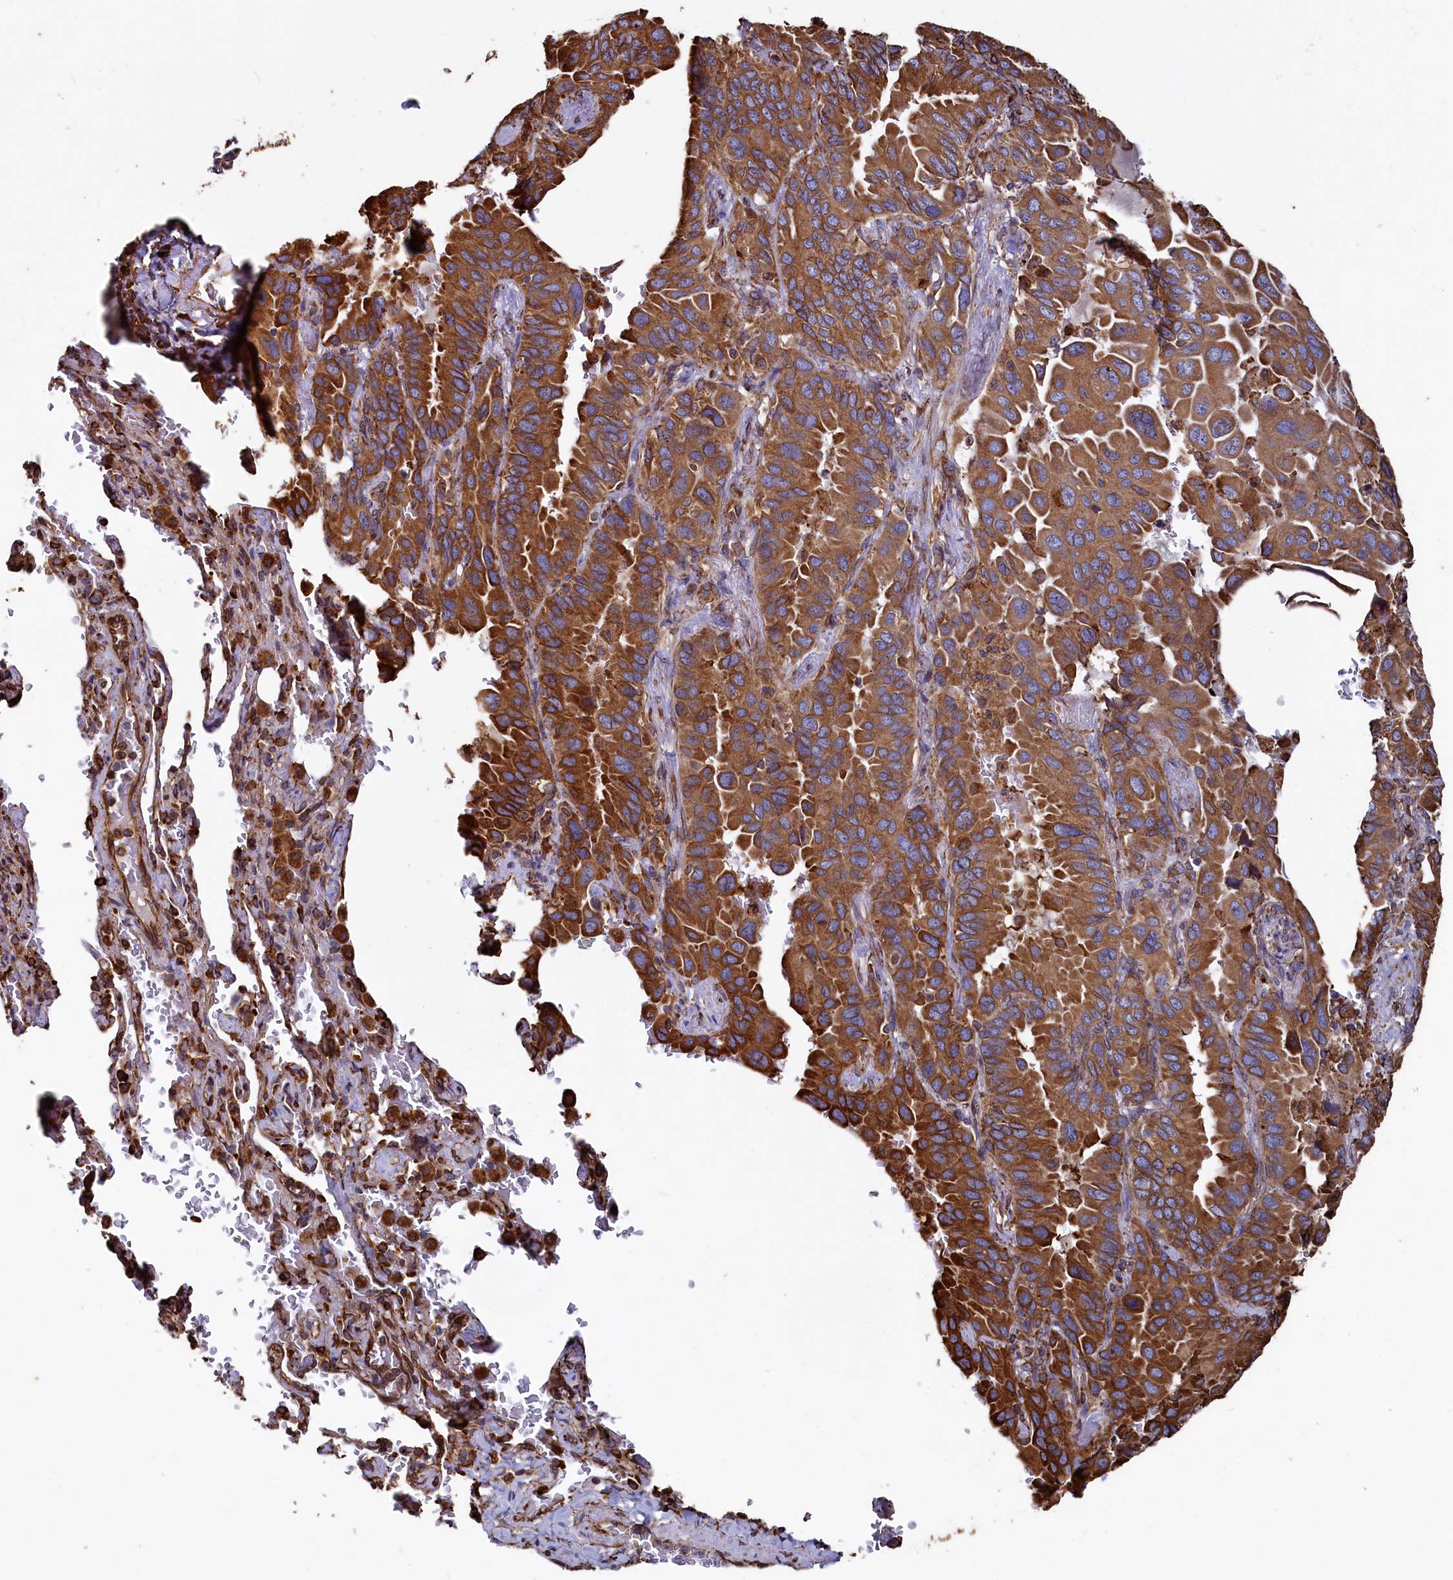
{"staining": {"intensity": "strong", "quantity": ">75%", "location": "cytoplasmic/membranous"}, "tissue": "lung cancer", "cell_type": "Tumor cells", "image_type": "cancer", "snomed": [{"axis": "morphology", "description": "Adenocarcinoma, NOS"}, {"axis": "topography", "description": "Lung"}], "caption": "Adenocarcinoma (lung) stained for a protein reveals strong cytoplasmic/membranous positivity in tumor cells.", "gene": "NEURL1B", "patient": {"sex": "male", "age": 64}}